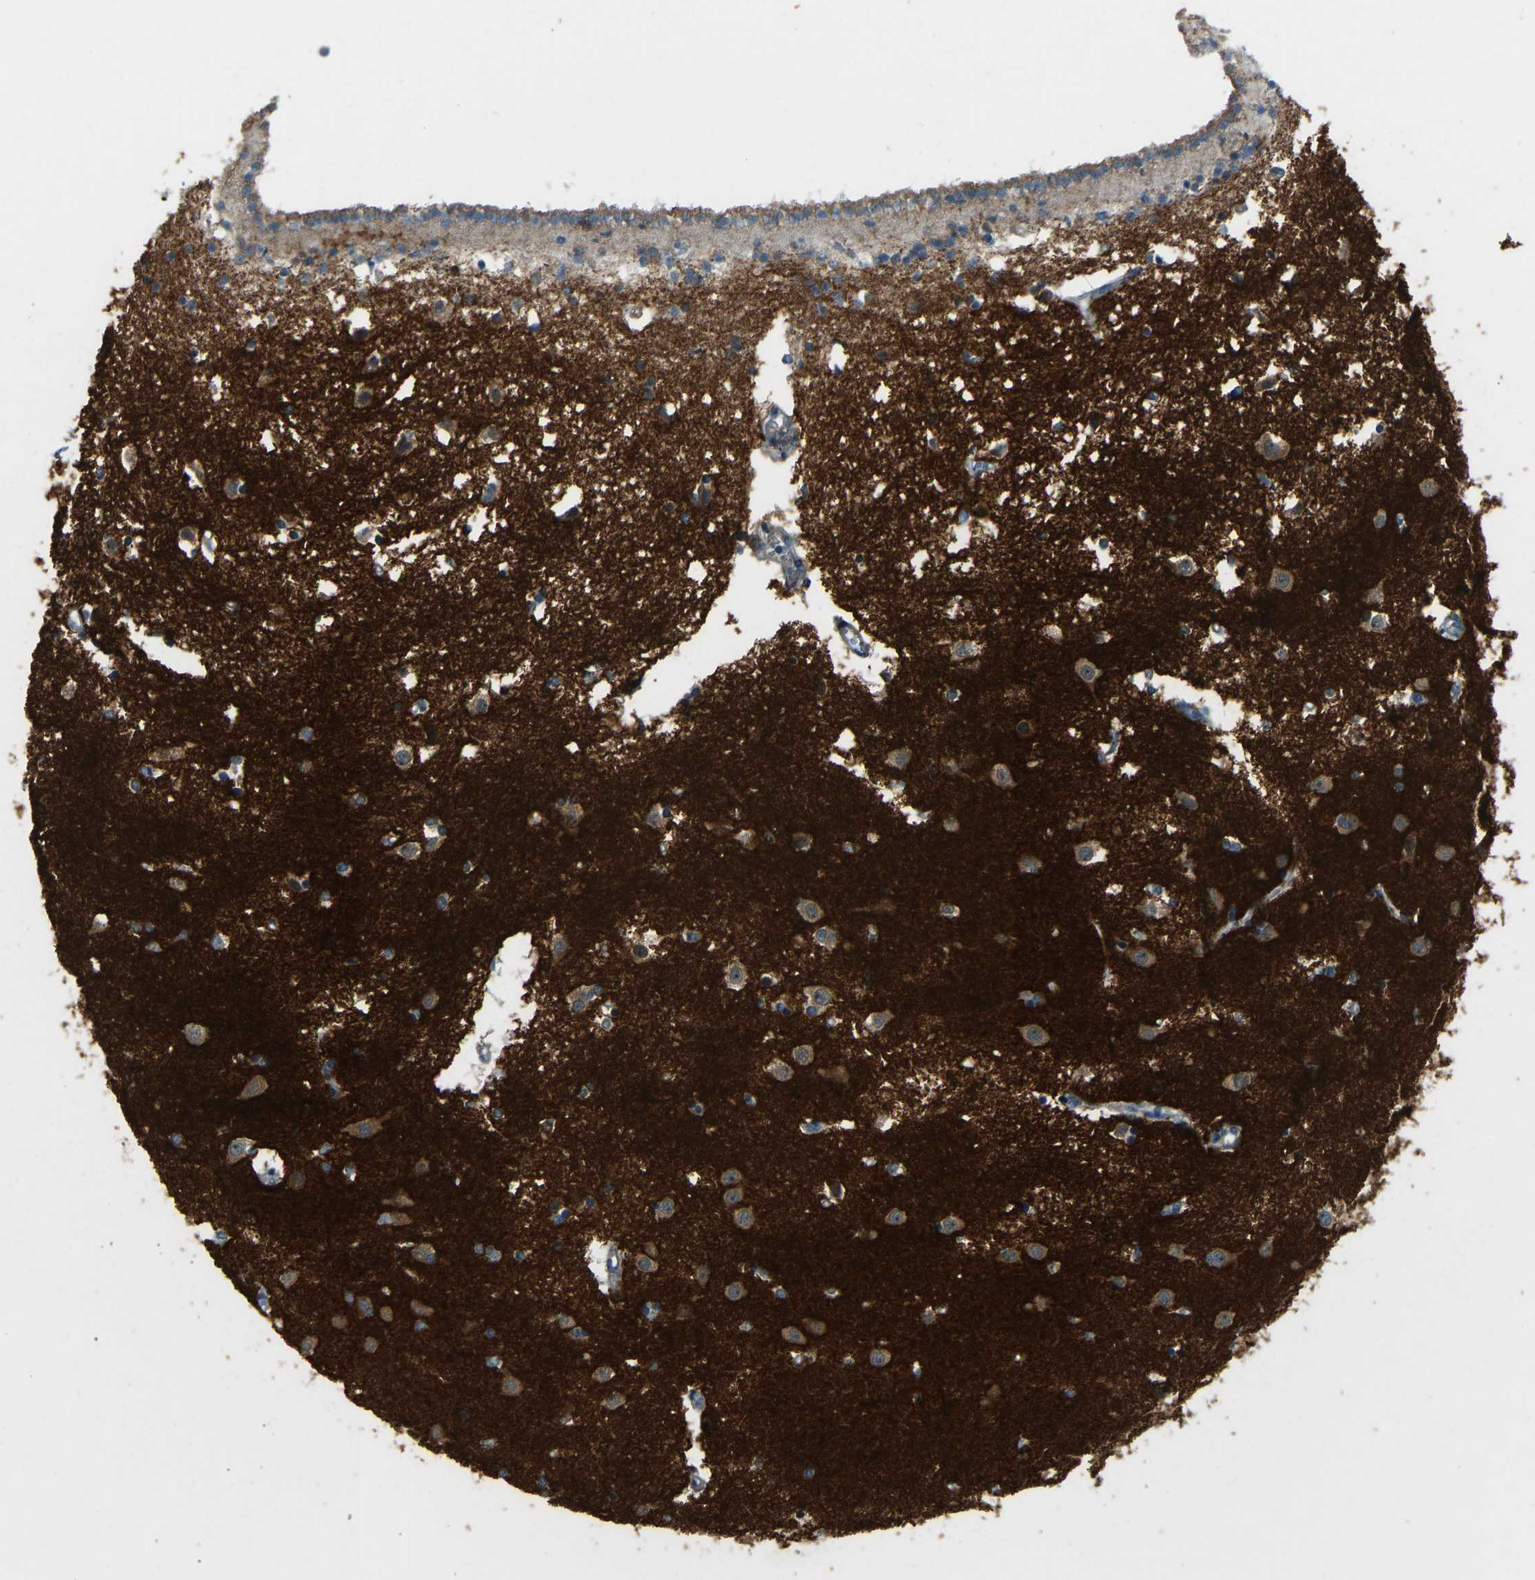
{"staining": {"intensity": "strong", "quantity": "<25%", "location": "cytoplasmic/membranous"}, "tissue": "caudate", "cell_type": "Glial cells", "image_type": "normal", "snomed": [{"axis": "morphology", "description": "Normal tissue, NOS"}, {"axis": "topography", "description": "Lateral ventricle wall"}], "caption": "The micrograph reveals a brown stain indicating the presence of a protein in the cytoplasmic/membranous of glial cells in caudate. (IHC, brightfield microscopy, high magnification).", "gene": "STAU2", "patient": {"sex": "male", "age": 45}}